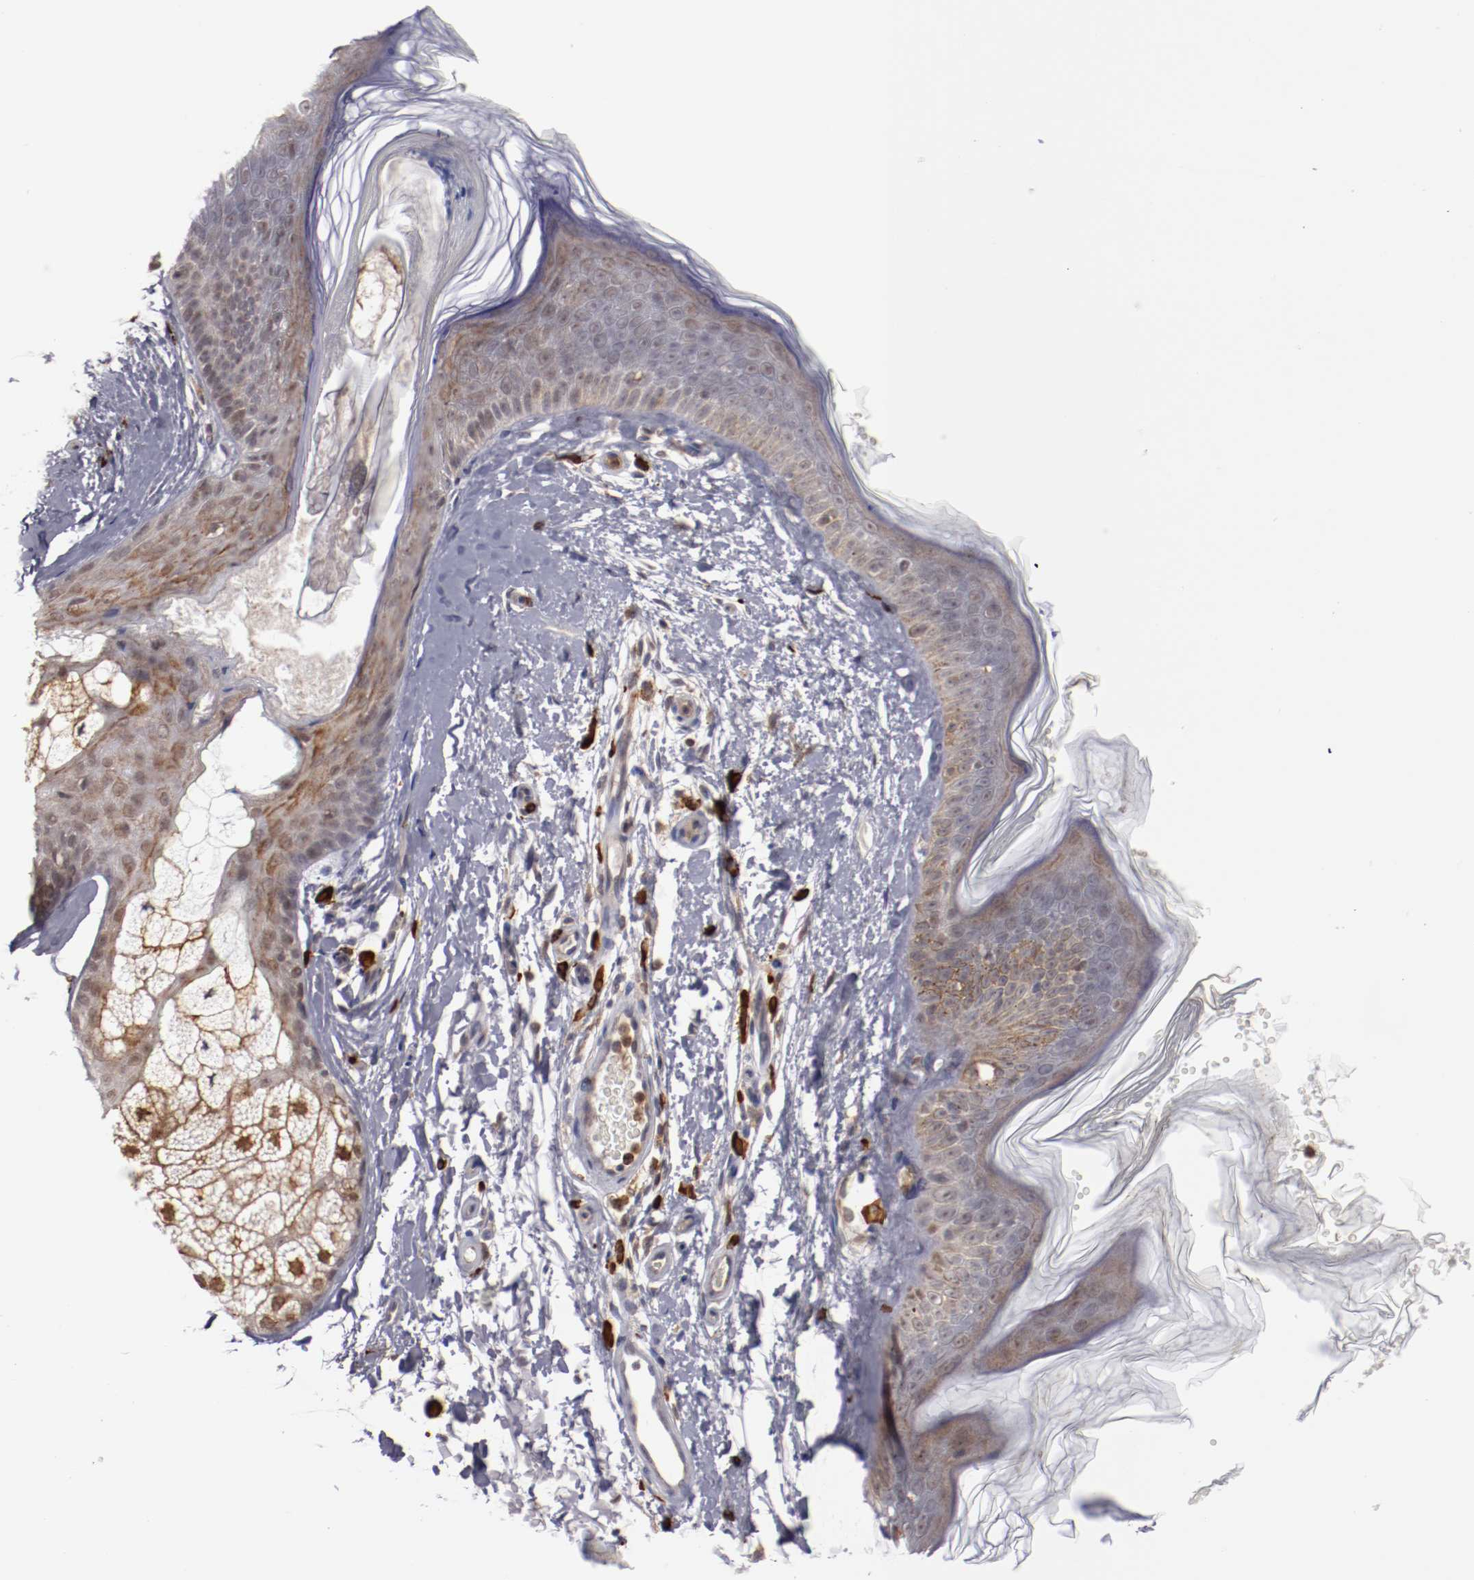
{"staining": {"intensity": "negative", "quantity": "none", "location": "none"}, "tissue": "skin", "cell_type": "Fibroblasts", "image_type": "normal", "snomed": [{"axis": "morphology", "description": "Normal tissue, NOS"}, {"axis": "topography", "description": "Skin"}], "caption": "An immunohistochemistry (IHC) photomicrograph of benign skin is shown. There is no staining in fibroblasts of skin.", "gene": "STX3", "patient": {"sex": "male", "age": 63}}